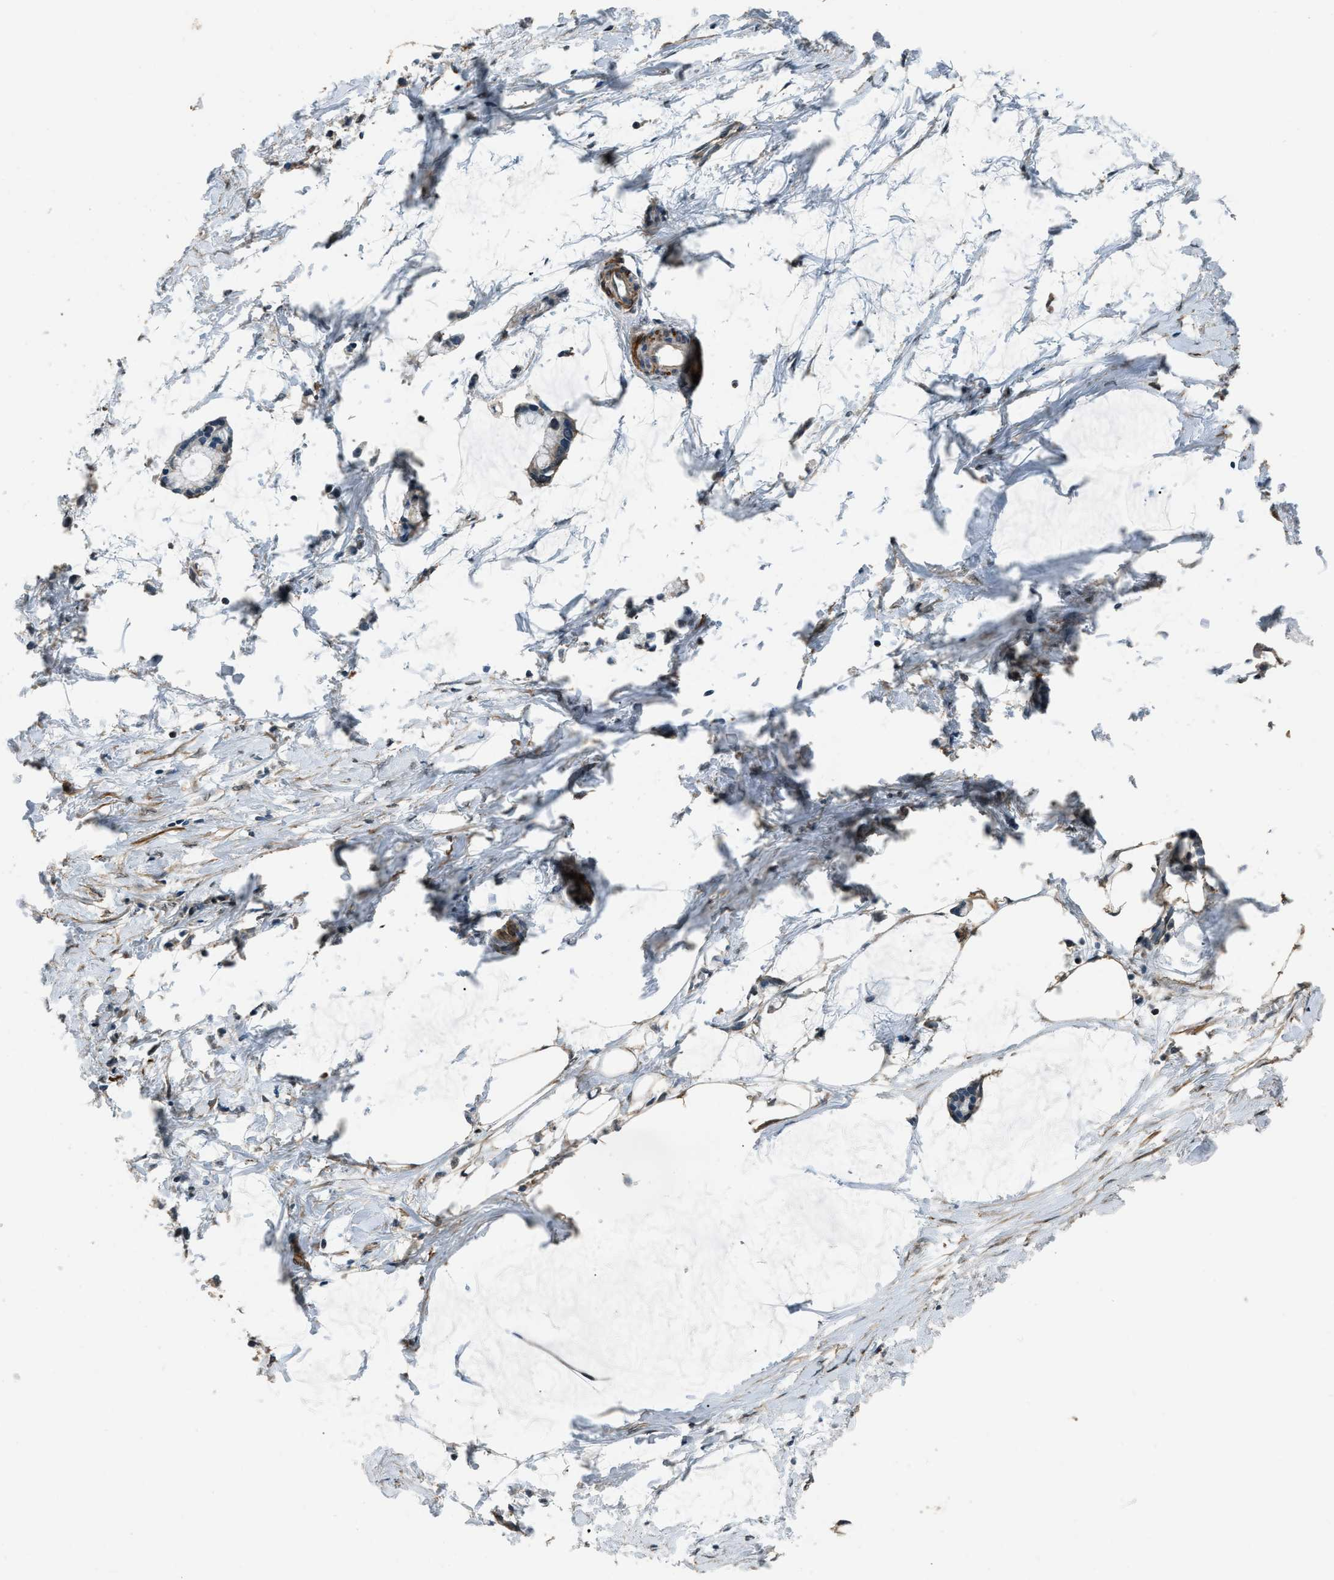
{"staining": {"intensity": "weak", "quantity": ">75%", "location": "cytoplasmic/membranous"}, "tissue": "adipose tissue", "cell_type": "Adipocytes", "image_type": "normal", "snomed": [{"axis": "morphology", "description": "Normal tissue, NOS"}, {"axis": "morphology", "description": "Adenocarcinoma, NOS"}, {"axis": "topography", "description": "Colon"}, {"axis": "topography", "description": "Peripheral nerve tissue"}], "caption": "This histopathology image exhibits IHC staining of normal adipose tissue, with low weak cytoplasmic/membranous expression in about >75% of adipocytes.", "gene": "NUDCD3", "patient": {"sex": "male", "age": 14}}